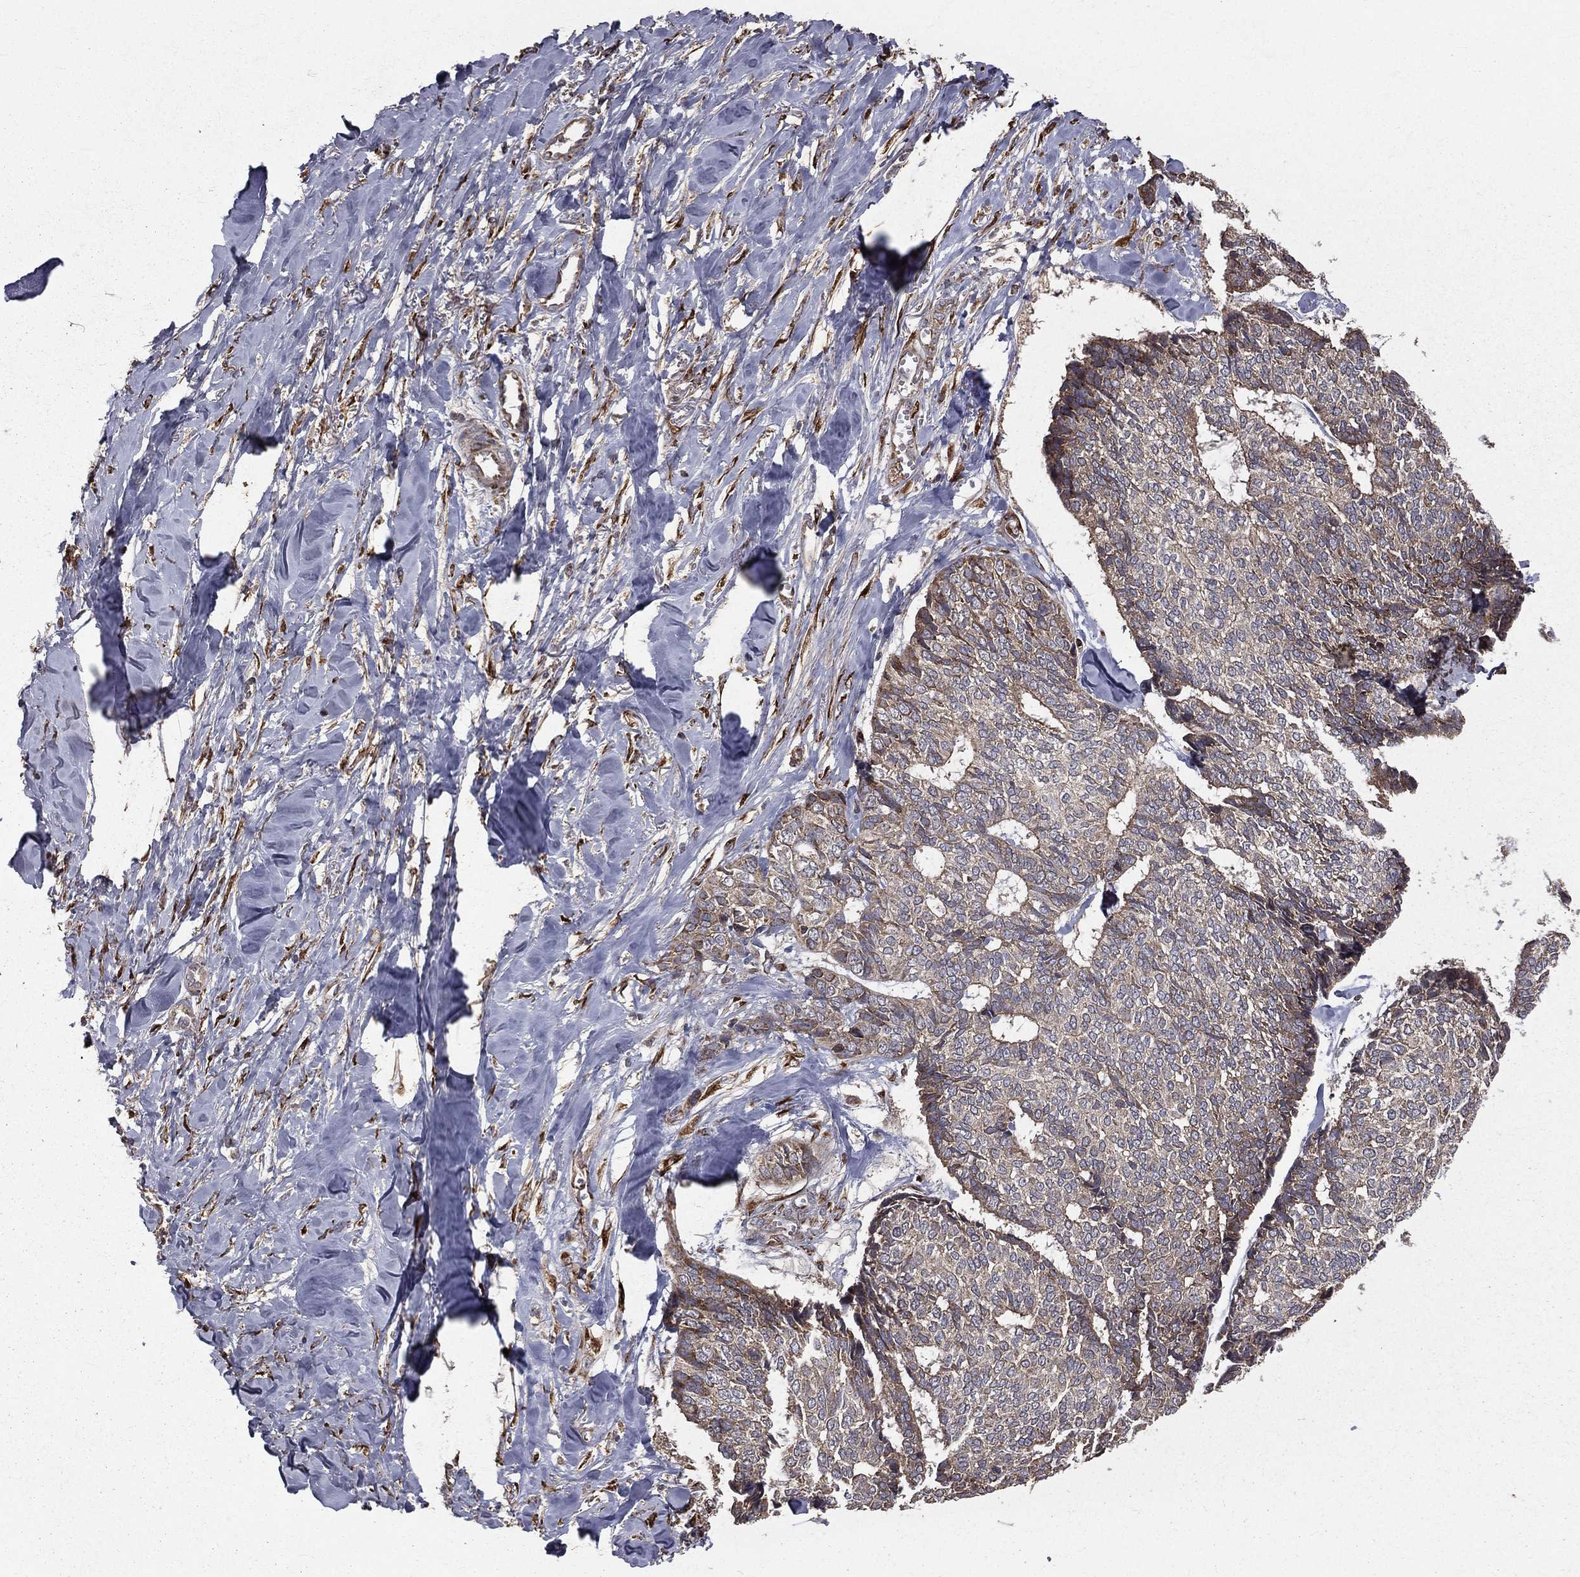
{"staining": {"intensity": "negative", "quantity": "none", "location": "none"}, "tissue": "skin cancer", "cell_type": "Tumor cells", "image_type": "cancer", "snomed": [{"axis": "morphology", "description": "Basal cell carcinoma"}, {"axis": "topography", "description": "Skin"}], "caption": "Basal cell carcinoma (skin) stained for a protein using immunohistochemistry displays no staining tumor cells.", "gene": "OLFML1", "patient": {"sex": "male", "age": 86}}